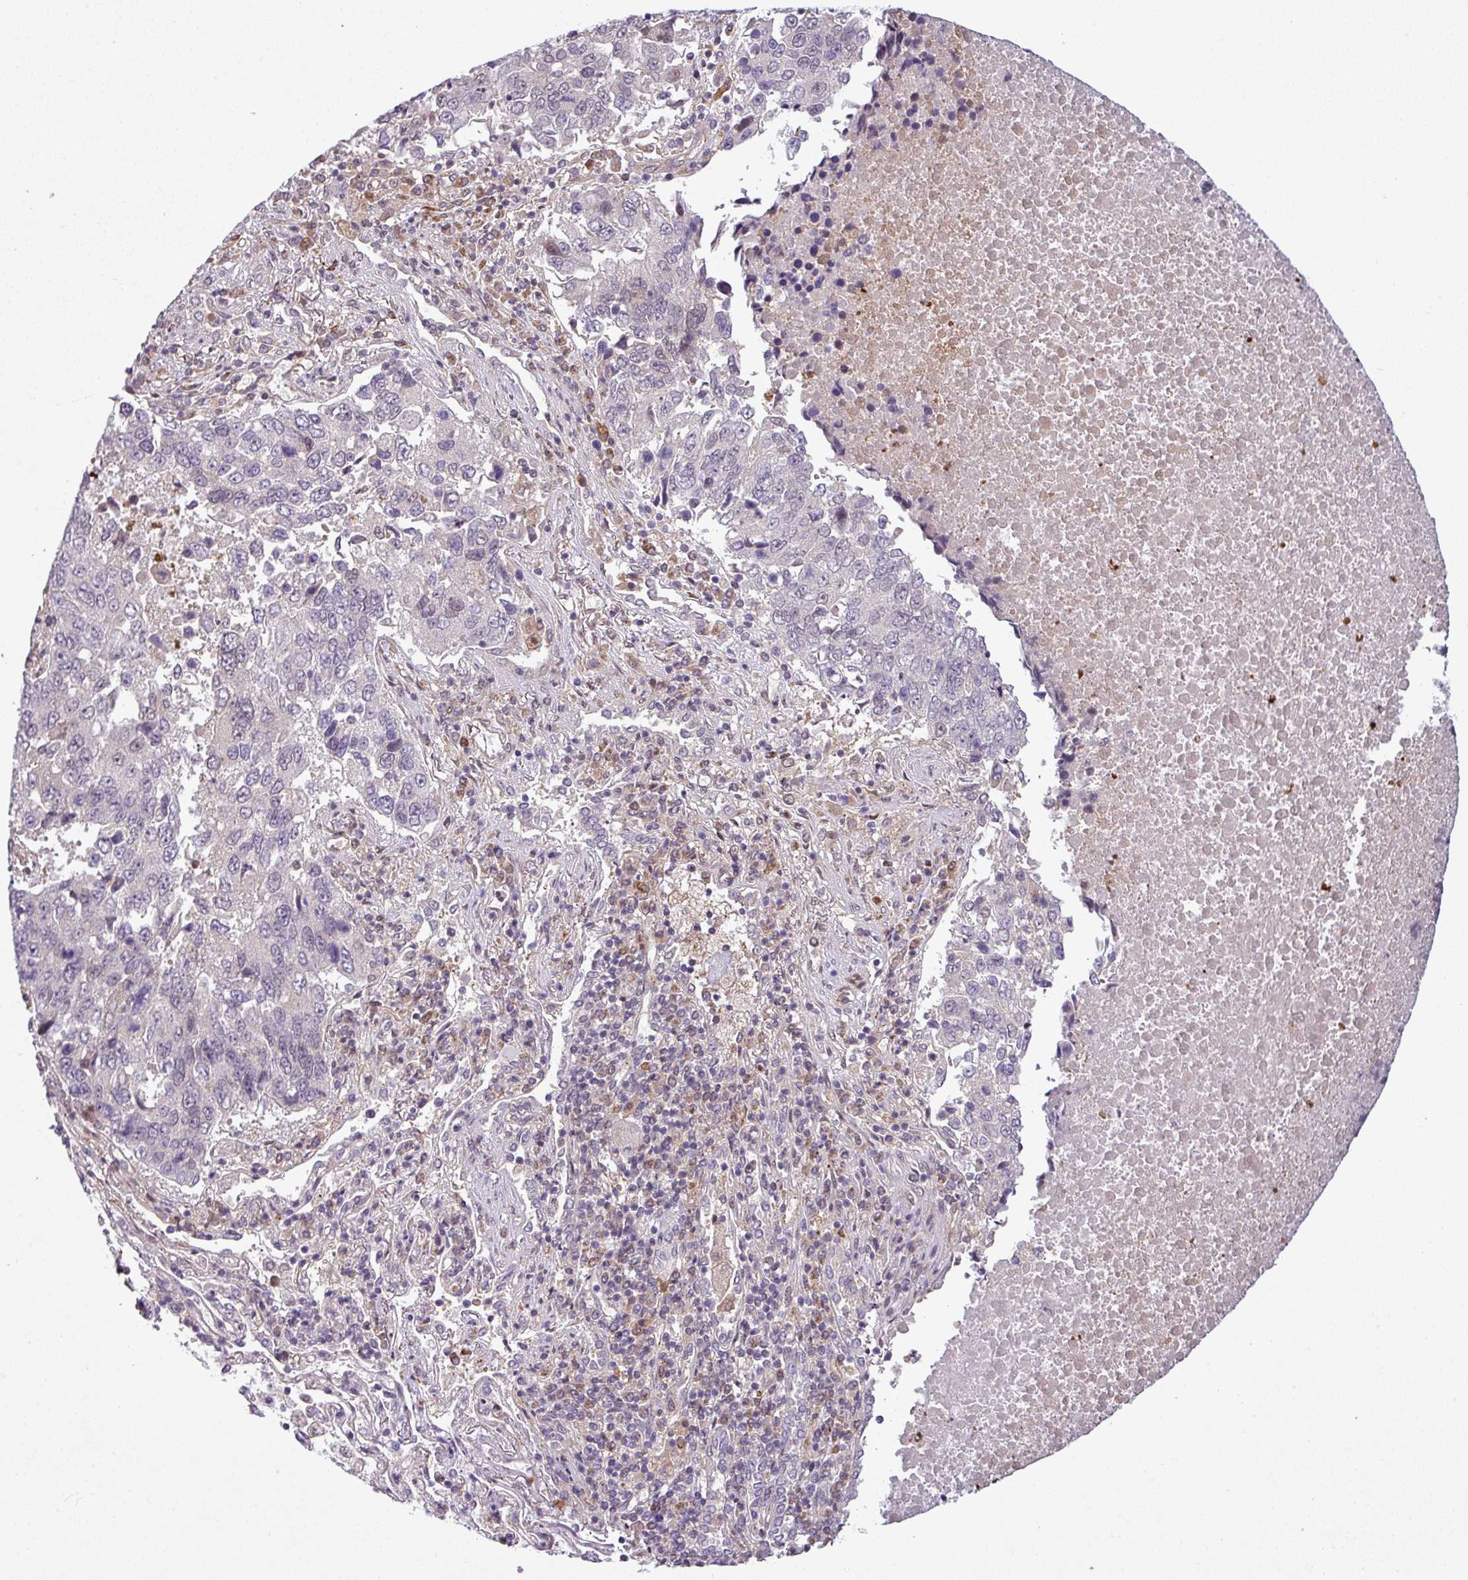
{"staining": {"intensity": "negative", "quantity": "none", "location": "none"}, "tissue": "lung cancer", "cell_type": "Tumor cells", "image_type": "cancer", "snomed": [{"axis": "morphology", "description": "Squamous cell carcinoma, NOS"}, {"axis": "topography", "description": "Lung"}], "caption": "Immunohistochemical staining of squamous cell carcinoma (lung) shows no significant expression in tumor cells. (DAB (3,3'-diaminobenzidine) immunohistochemistry visualized using brightfield microscopy, high magnification).", "gene": "CCDC144A", "patient": {"sex": "female", "age": 66}}